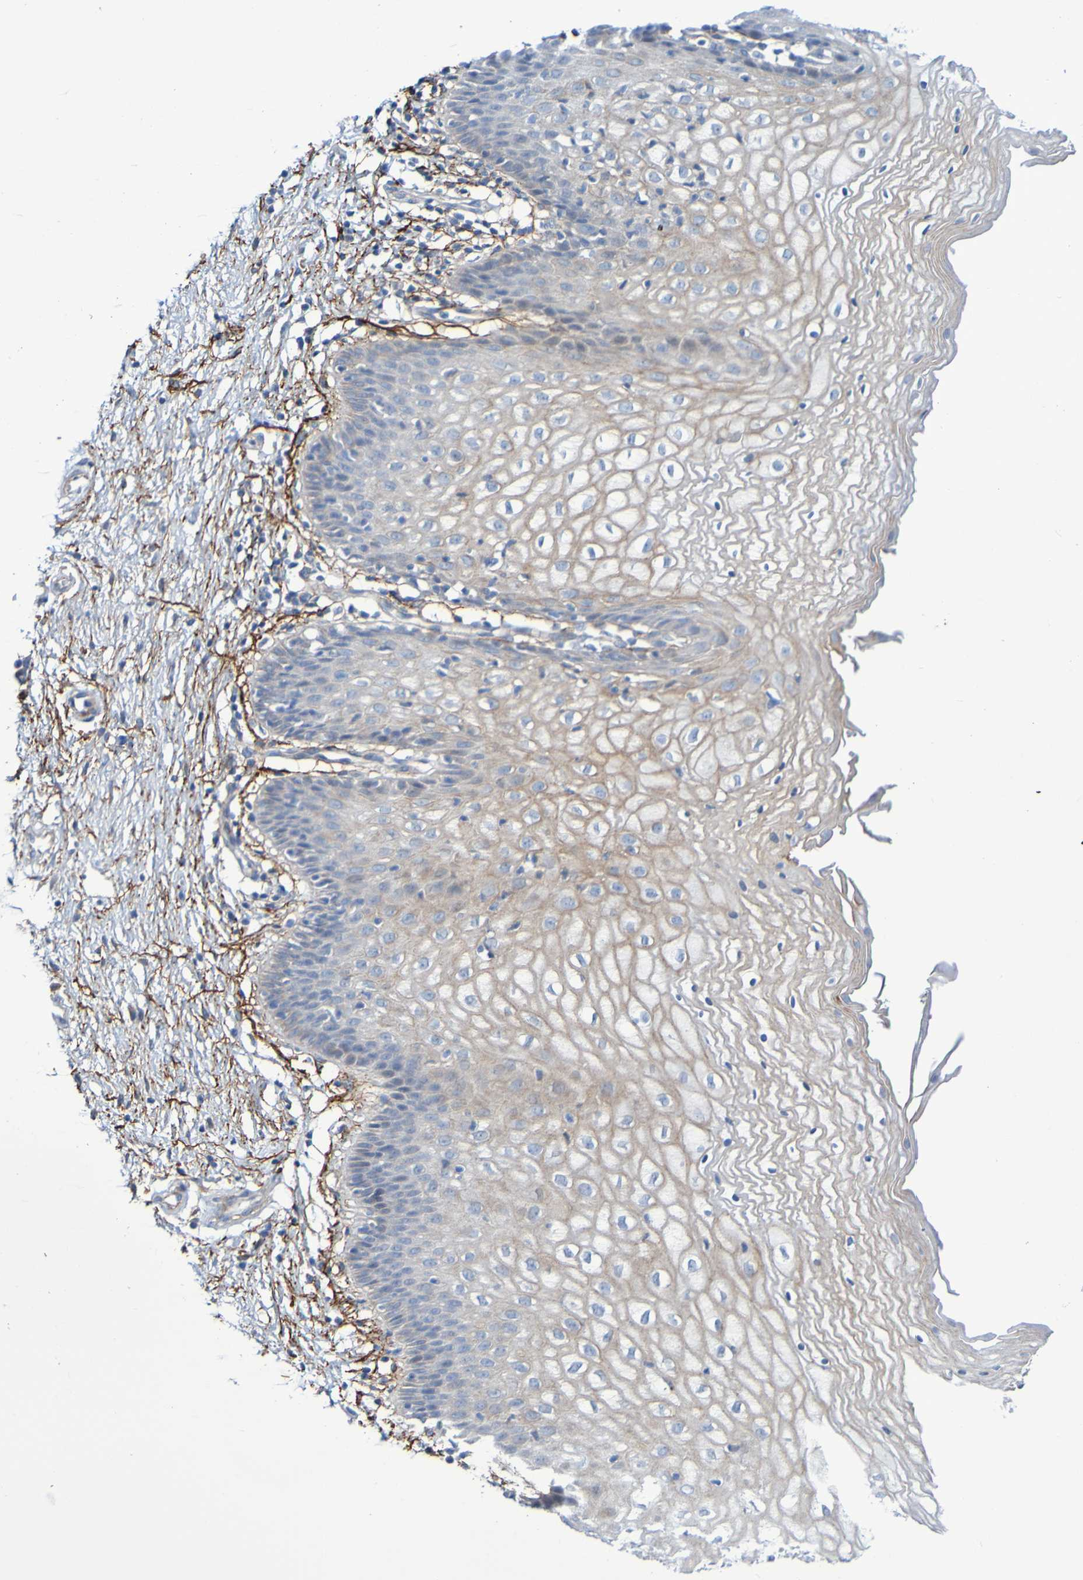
{"staining": {"intensity": "weak", "quantity": "<25%", "location": "cytoplasmic/membranous"}, "tissue": "vagina", "cell_type": "Squamous epithelial cells", "image_type": "normal", "snomed": [{"axis": "morphology", "description": "Normal tissue, NOS"}, {"axis": "topography", "description": "Vagina"}], "caption": "This is an immunohistochemistry micrograph of unremarkable human vagina. There is no expression in squamous epithelial cells.", "gene": "LPP", "patient": {"sex": "female", "age": 34}}